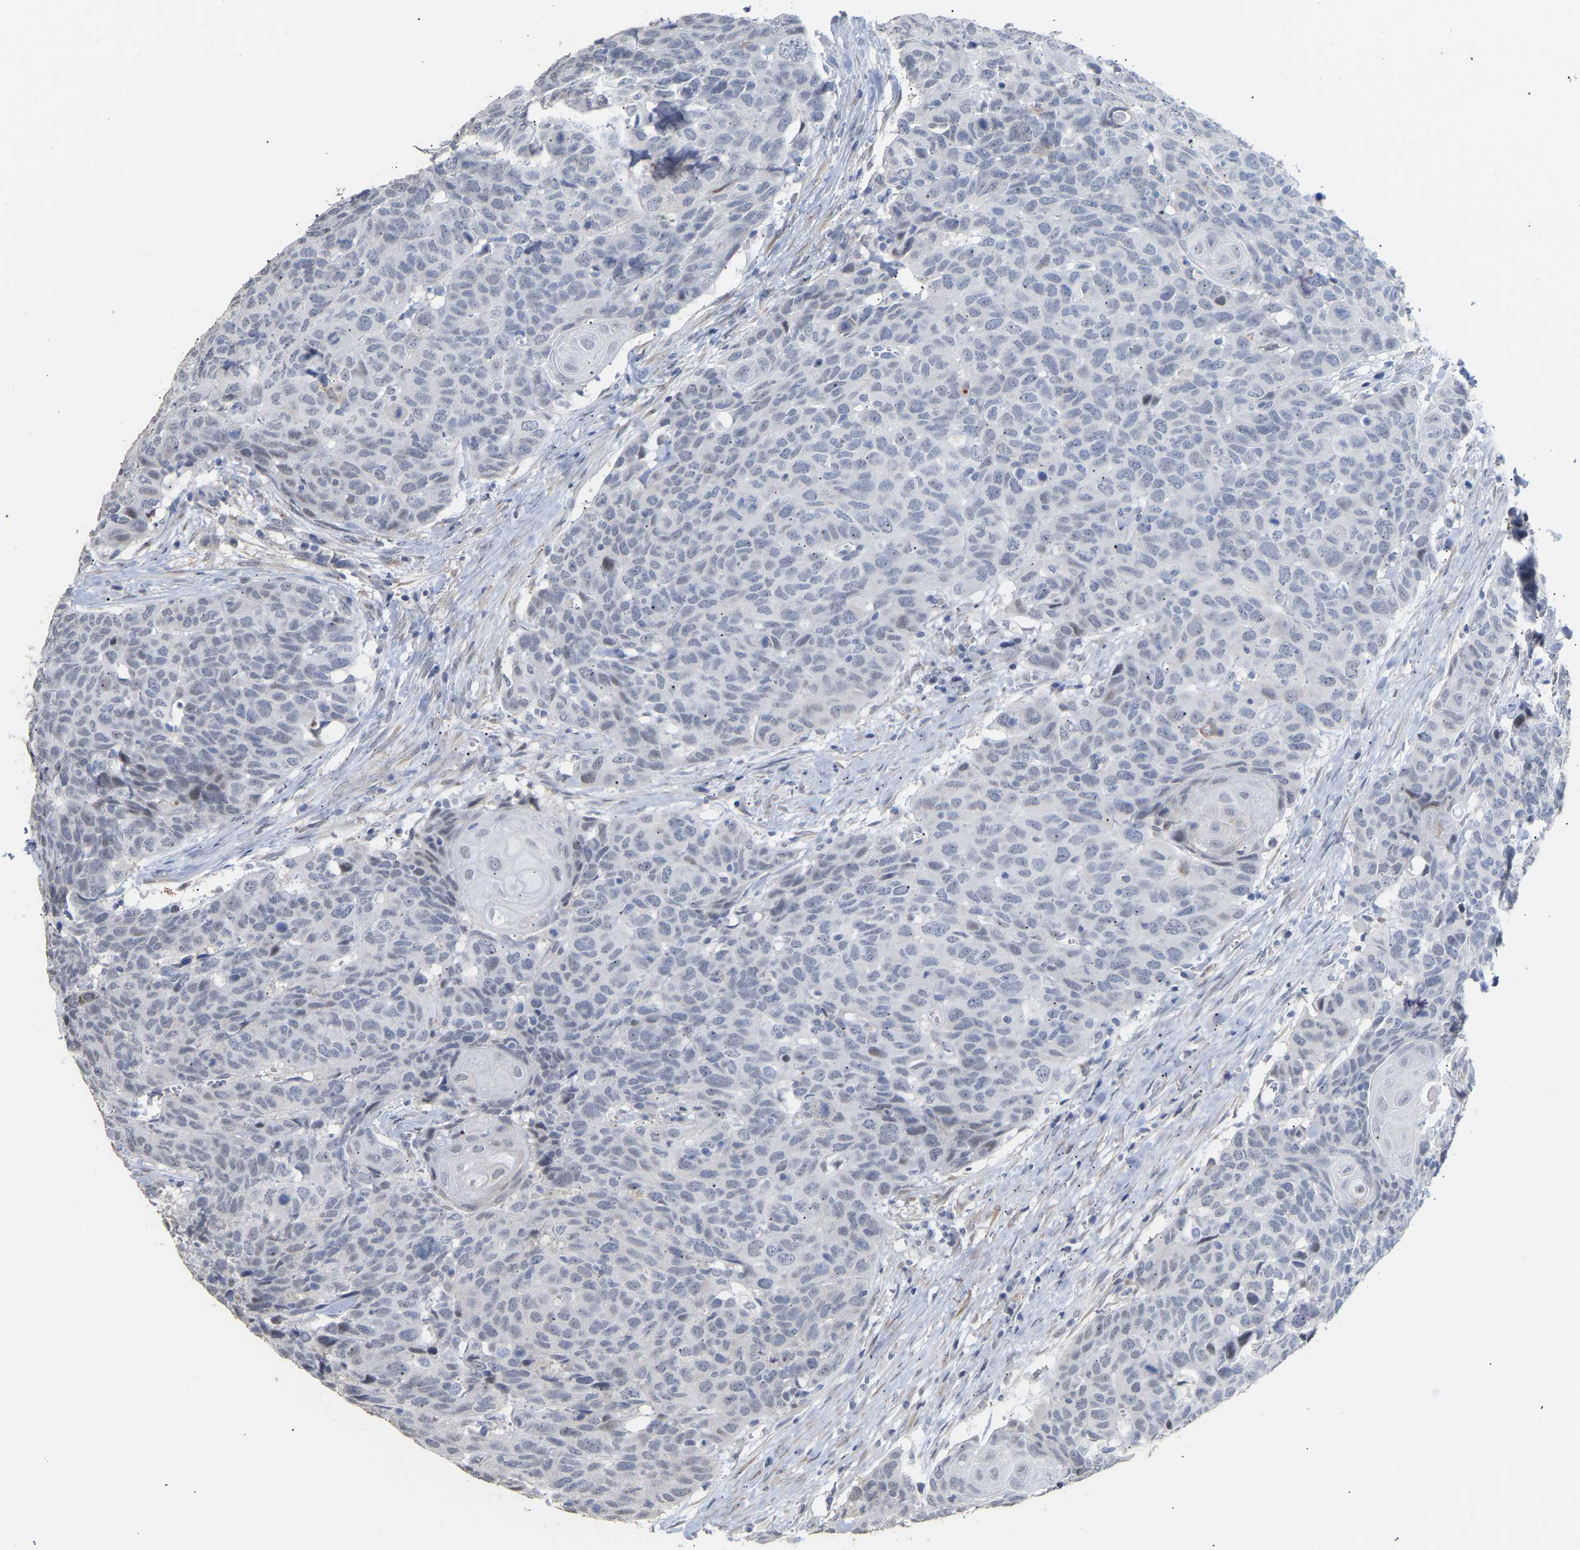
{"staining": {"intensity": "negative", "quantity": "none", "location": "none"}, "tissue": "head and neck cancer", "cell_type": "Tumor cells", "image_type": "cancer", "snomed": [{"axis": "morphology", "description": "Squamous cell carcinoma, NOS"}, {"axis": "topography", "description": "Head-Neck"}], "caption": "DAB (3,3'-diaminobenzidine) immunohistochemical staining of head and neck cancer shows no significant staining in tumor cells.", "gene": "AMPH", "patient": {"sex": "male", "age": 66}}